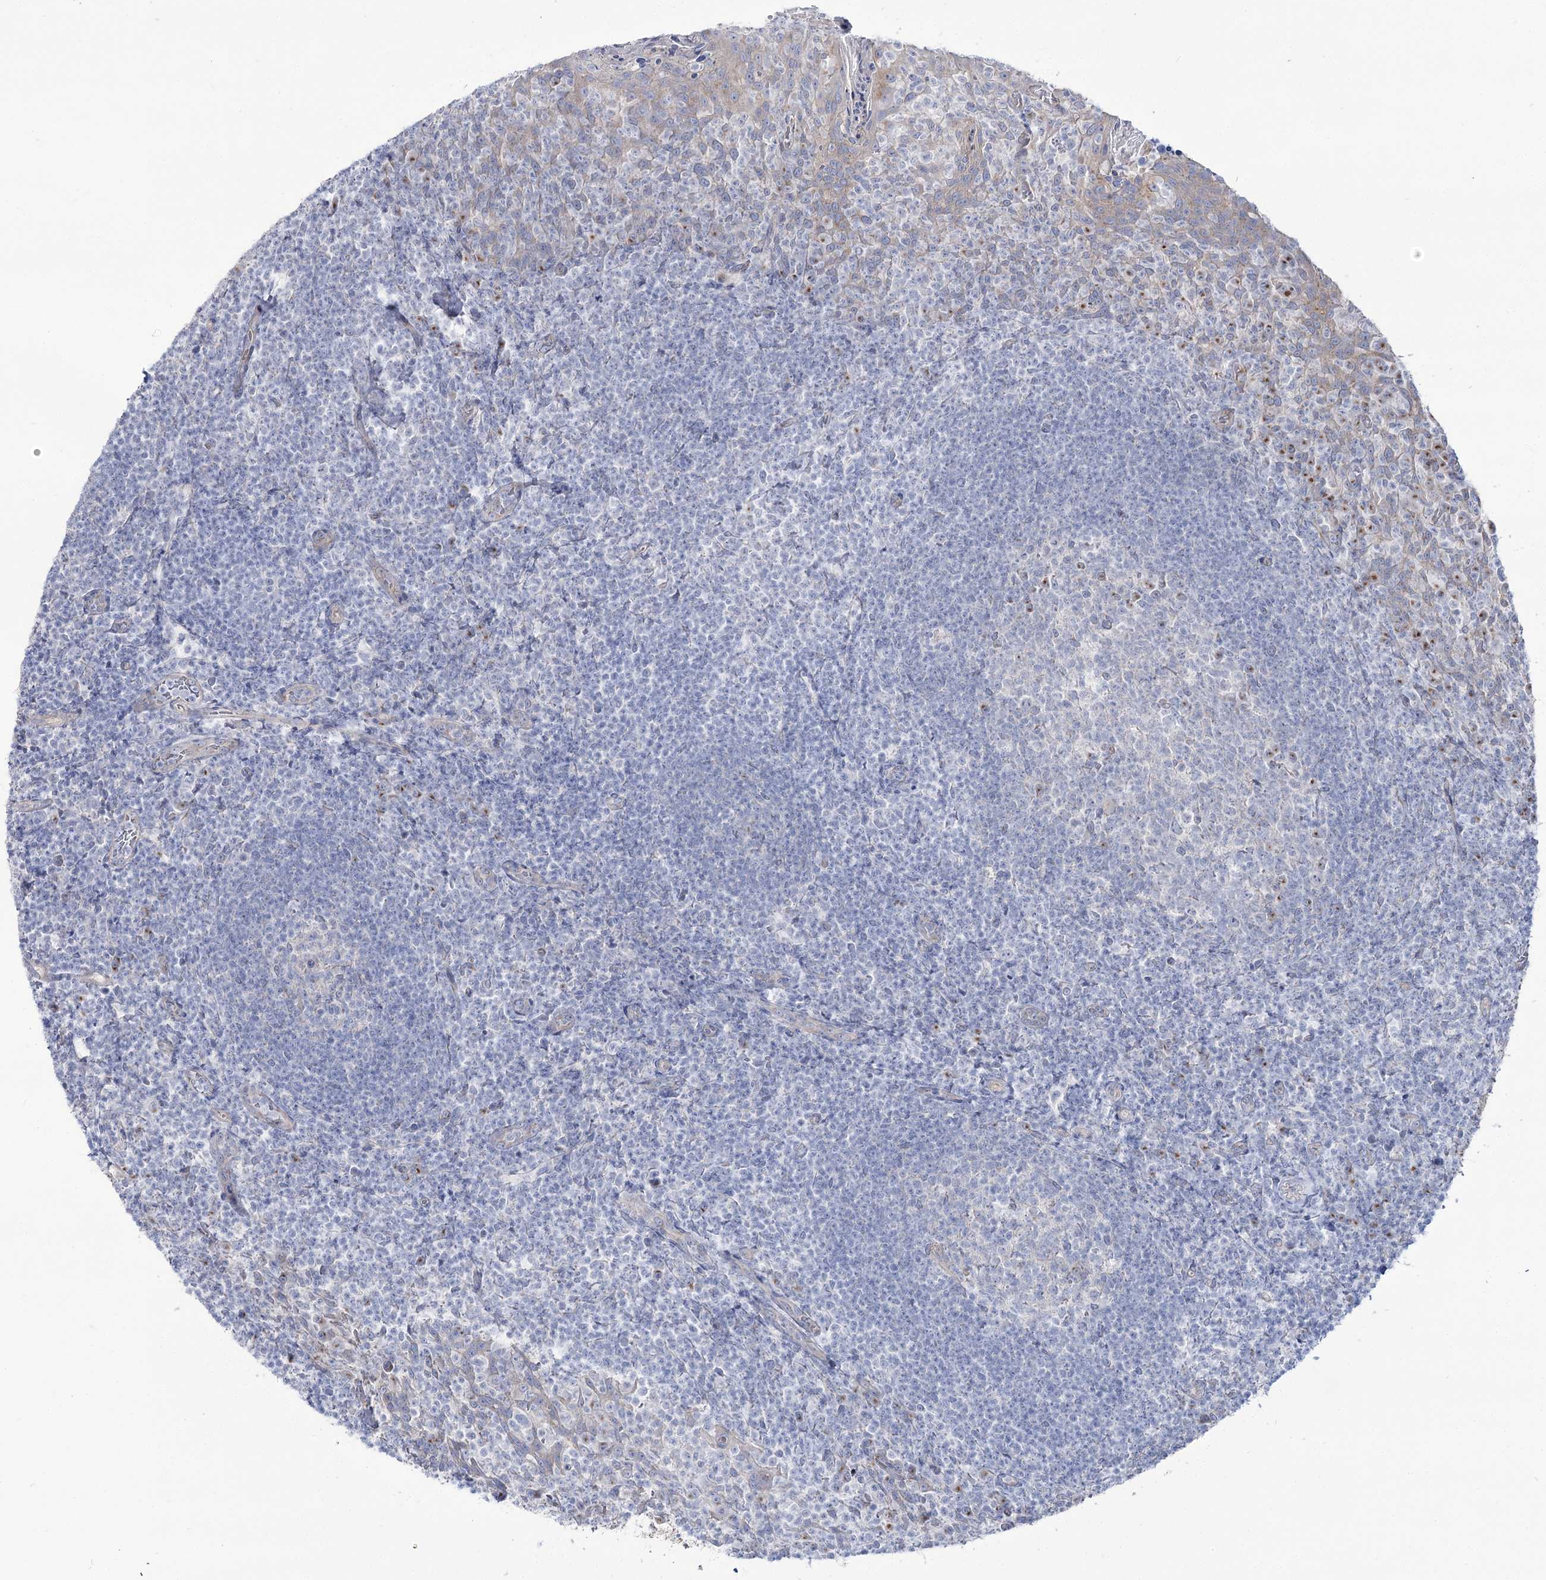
{"staining": {"intensity": "negative", "quantity": "none", "location": "none"}, "tissue": "tonsil", "cell_type": "Germinal center cells", "image_type": "normal", "snomed": [{"axis": "morphology", "description": "Normal tissue, NOS"}, {"axis": "topography", "description": "Tonsil"}], "caption": "A high-resolution image shows immunohistochemistry staining of unremarkable tonsil, which shows no significant staining in germinal center cells.", "gene": "SUOX", "patient": {"sex": "female", "age": 10}}